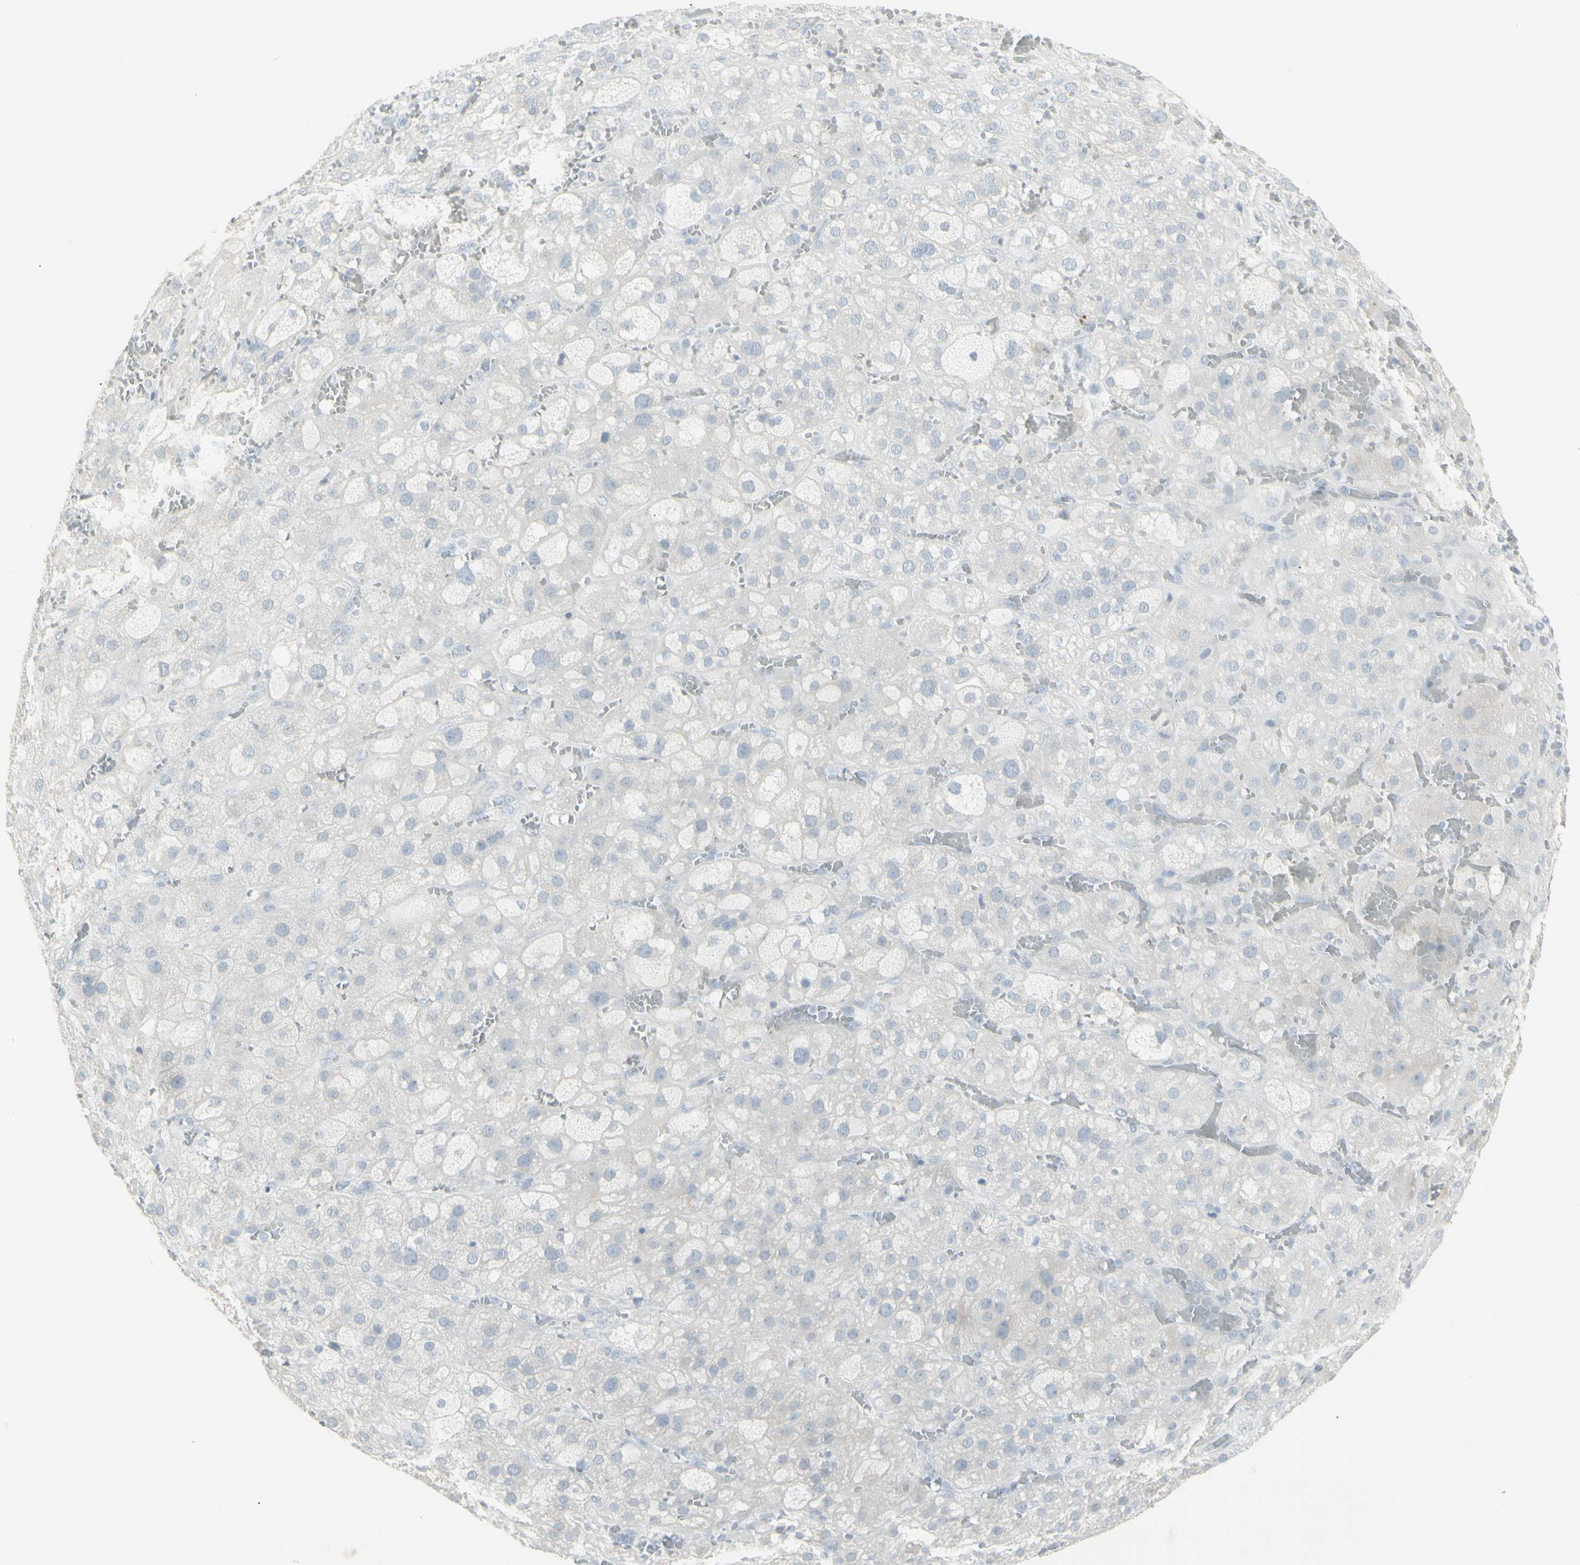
{"staining": {"intensity": "negative", "quantity": "none", "location": "none"}, "tissue": "adrenal gland", "cell_type": "Glandular cells", "image_type": "normal", "snomed": [{"axis": "morphology", "description": "Normal tissue, NOS"}, {"axis": "topography", "description": "Adrenal gland"}], "caption": "High magnification brightfield microscopy of unremarkable adrenal gland stained with DAB (3,3'-diaminobenzidine) (brown) and counterstained with hematoxylin (blue): glandular cells show no significant positivity. Brightfield microscopy of immunohistochemistry stained with DAB (brown) and hematoxylin (blue), captured at high magnification.", "gene": "YBX2", "patient": {"sex": "female", "age": 47}}